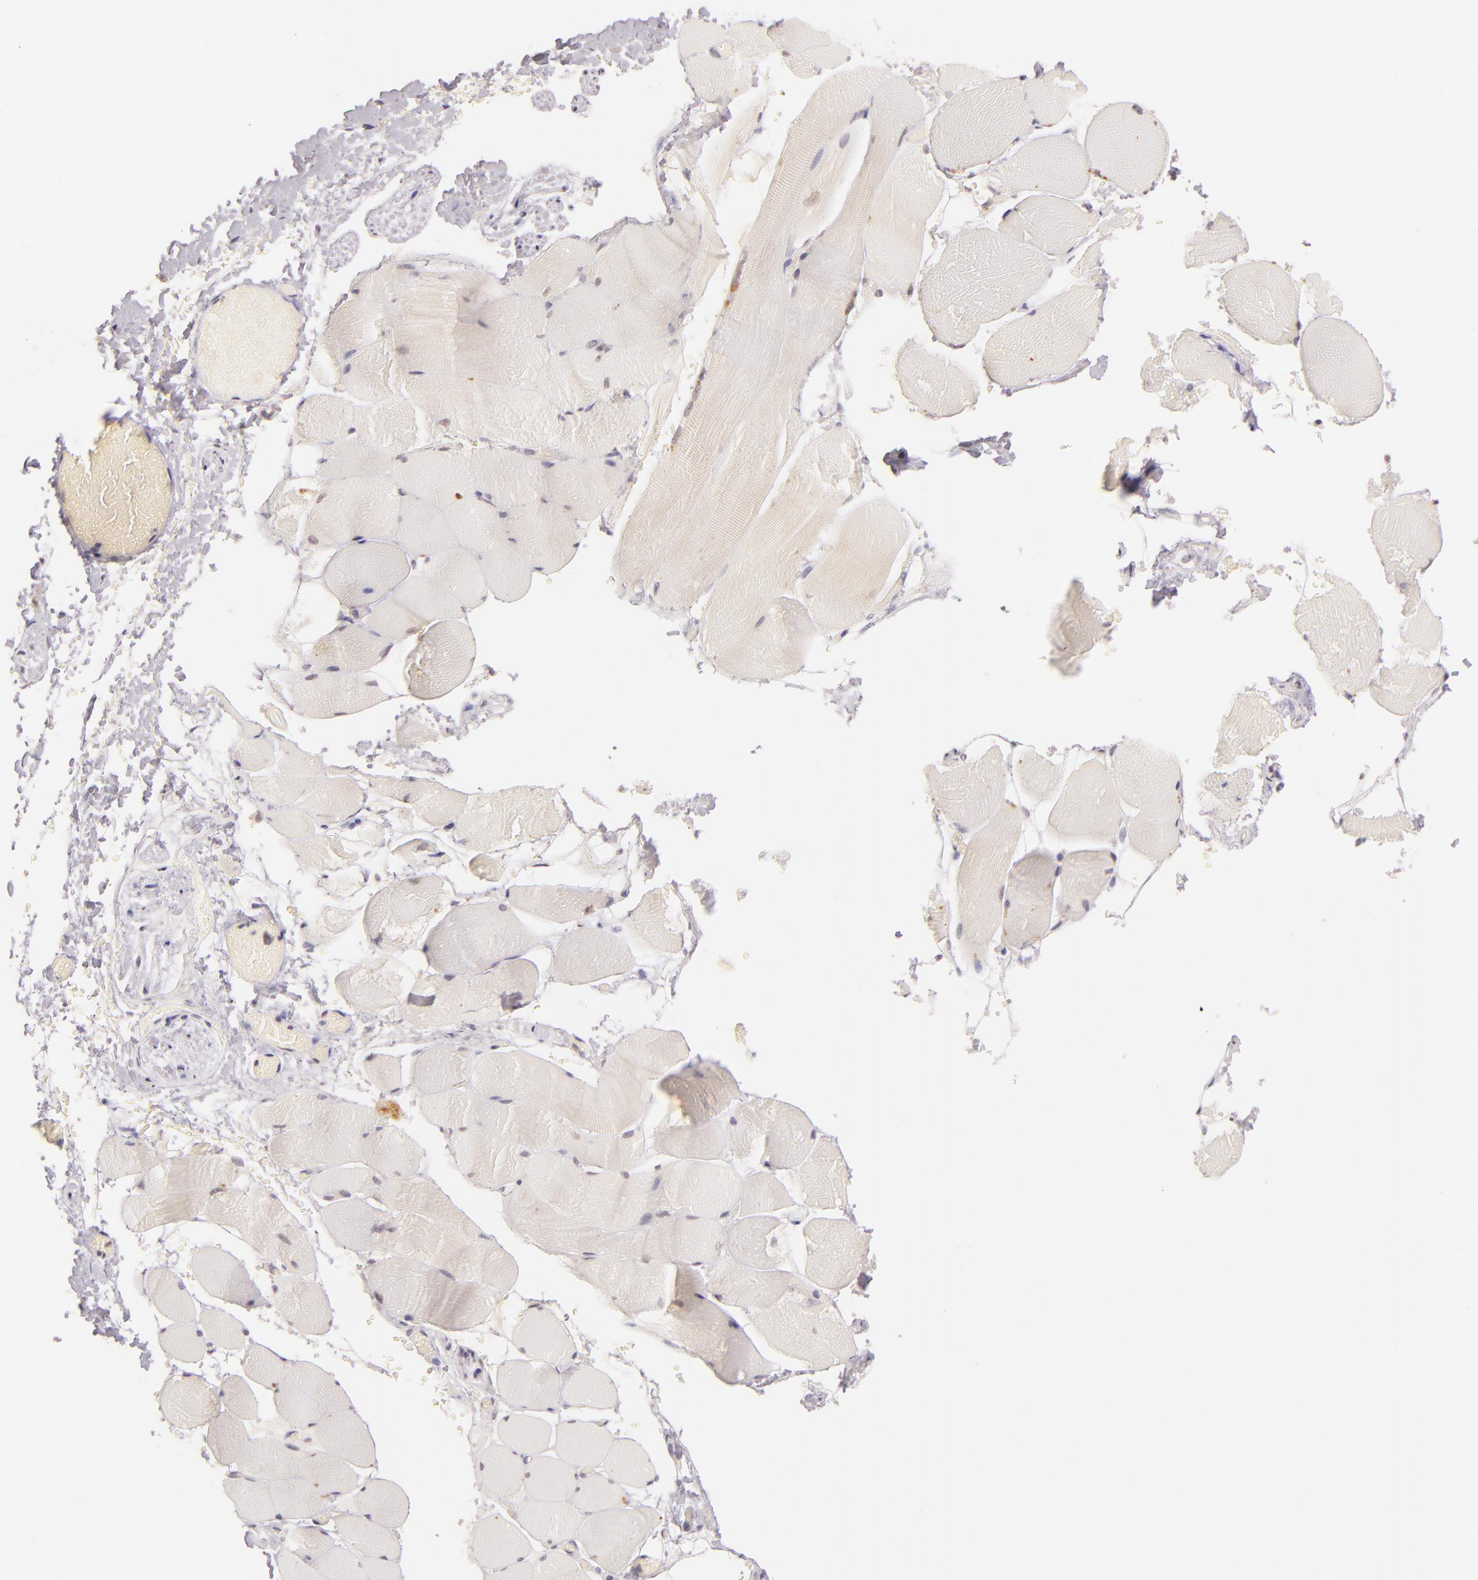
{"staining": {"intensity": "negative", "quantity": "none", "location": "none"}, "tissue": "skeletal muscle", "cell_type": "Myocytes", "image_type": "normal", "snomed": [{"axis": "morphology", "description": "Normal tissue, NOS"}, {"axis": "topography", "description": "Skeletal muscle"}, {"axis": "topography", "description": "Soft tissue"}], "caption": "A micrograph of skeletal muscle stained for a protein reveals no brown staining in myocytes.", "gene": "CASP8", "patient": {"sex": "female", "age": 58}}